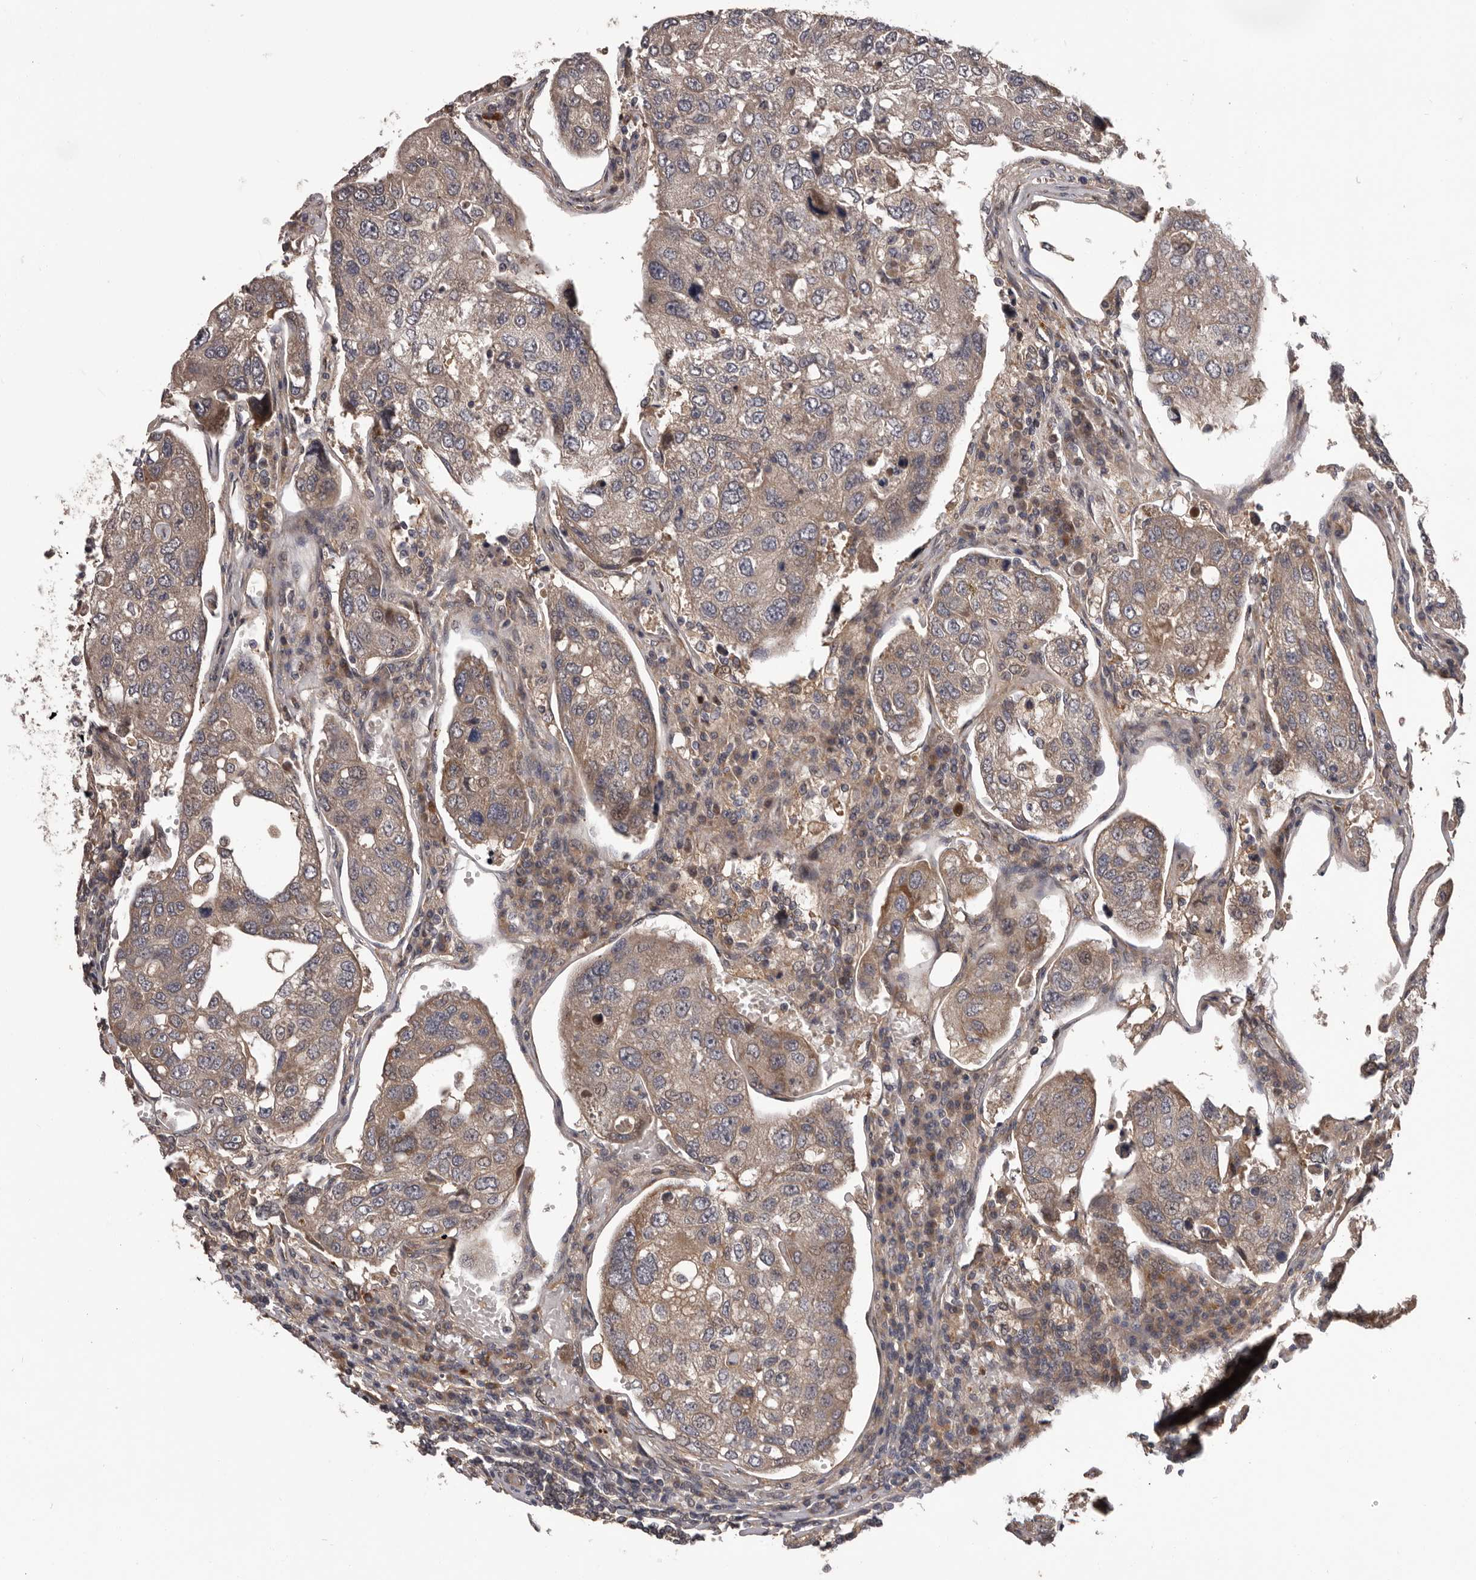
{"staining": {"intensity": "weak", "quantity": ">75%", "location": "cytoplasmic/membranous"}, "tissue": "urothelial cancer", "cell_type": "Tumor cells", "image_type": "cancer", "snomed": [{"axis": "morphology", "description": "Urothelial carcinoma, High grade"}, {"axis": "topography", "description": "Lymph node"}, {"axis": "topography", "description": "Urinary bladder"}], "caption": "Immunohistochemical staining of urothelial cancer shows low levels of weak cytoplasmic/membranous staining in approximately >75% of tumor cells.", "gene": "PRKD1", "patient": {"sex": "male", "age": 51}}